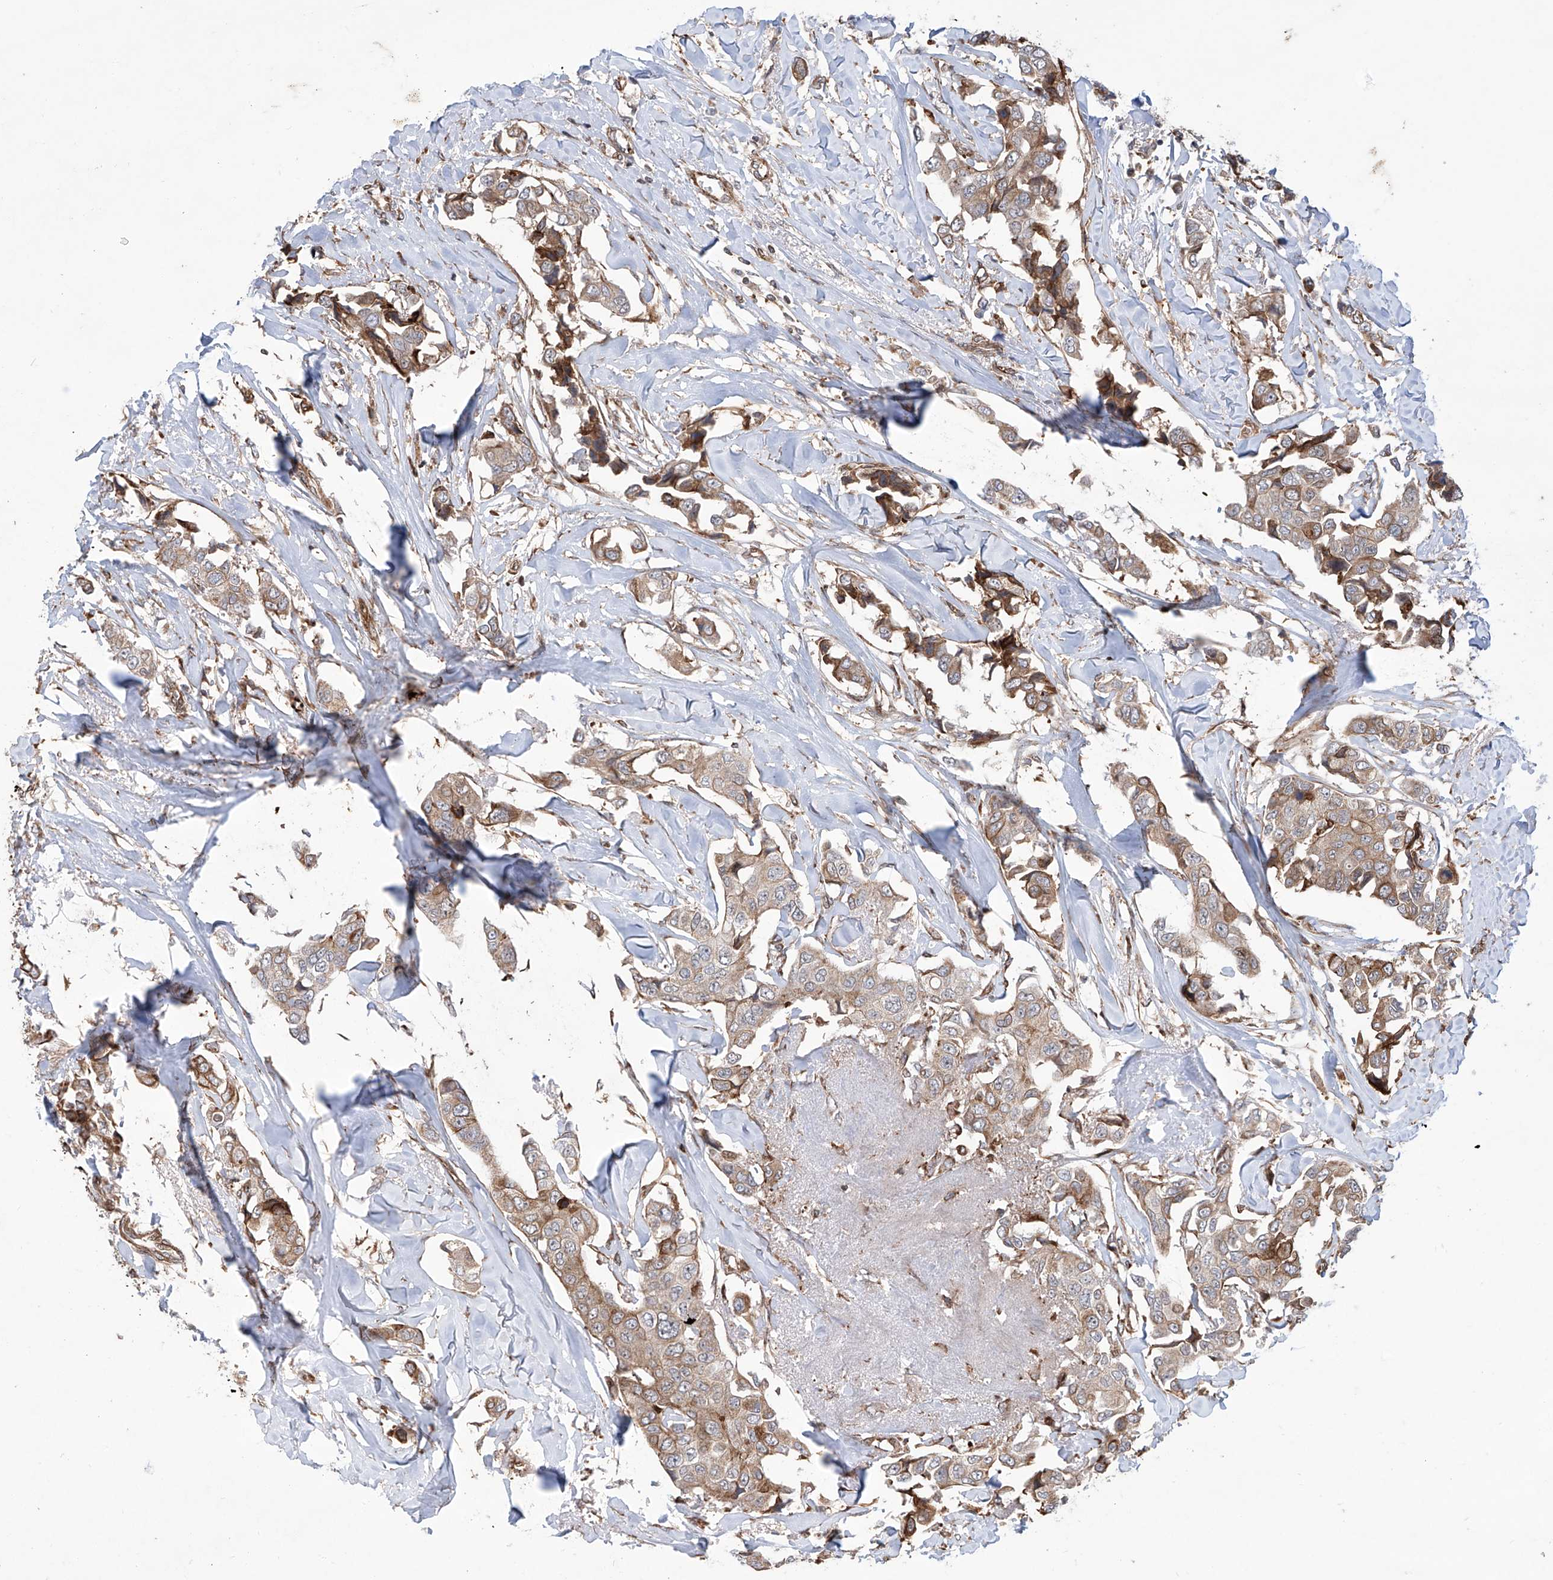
{"staining": {"intensity": "moderate", "quantity": "25%-75%", "location": "cytoplasmic/membranous"}, "tissue": "breast cancer", "cell_type": "Tumor cells", "image_type": "cancer", "snomed": [{"axis": "morphology", "description": "Duct carcinoma"}, {"axis": "topography", "description": "Breast"}], "caption": "Moderate cytoplasmic/membranous positivity is appreciated in about 25%-75% of tumor cells in intraductal carcinoma (breast).", "gene": "APAF1", "patient": {"sex": "female", "age": 80}}